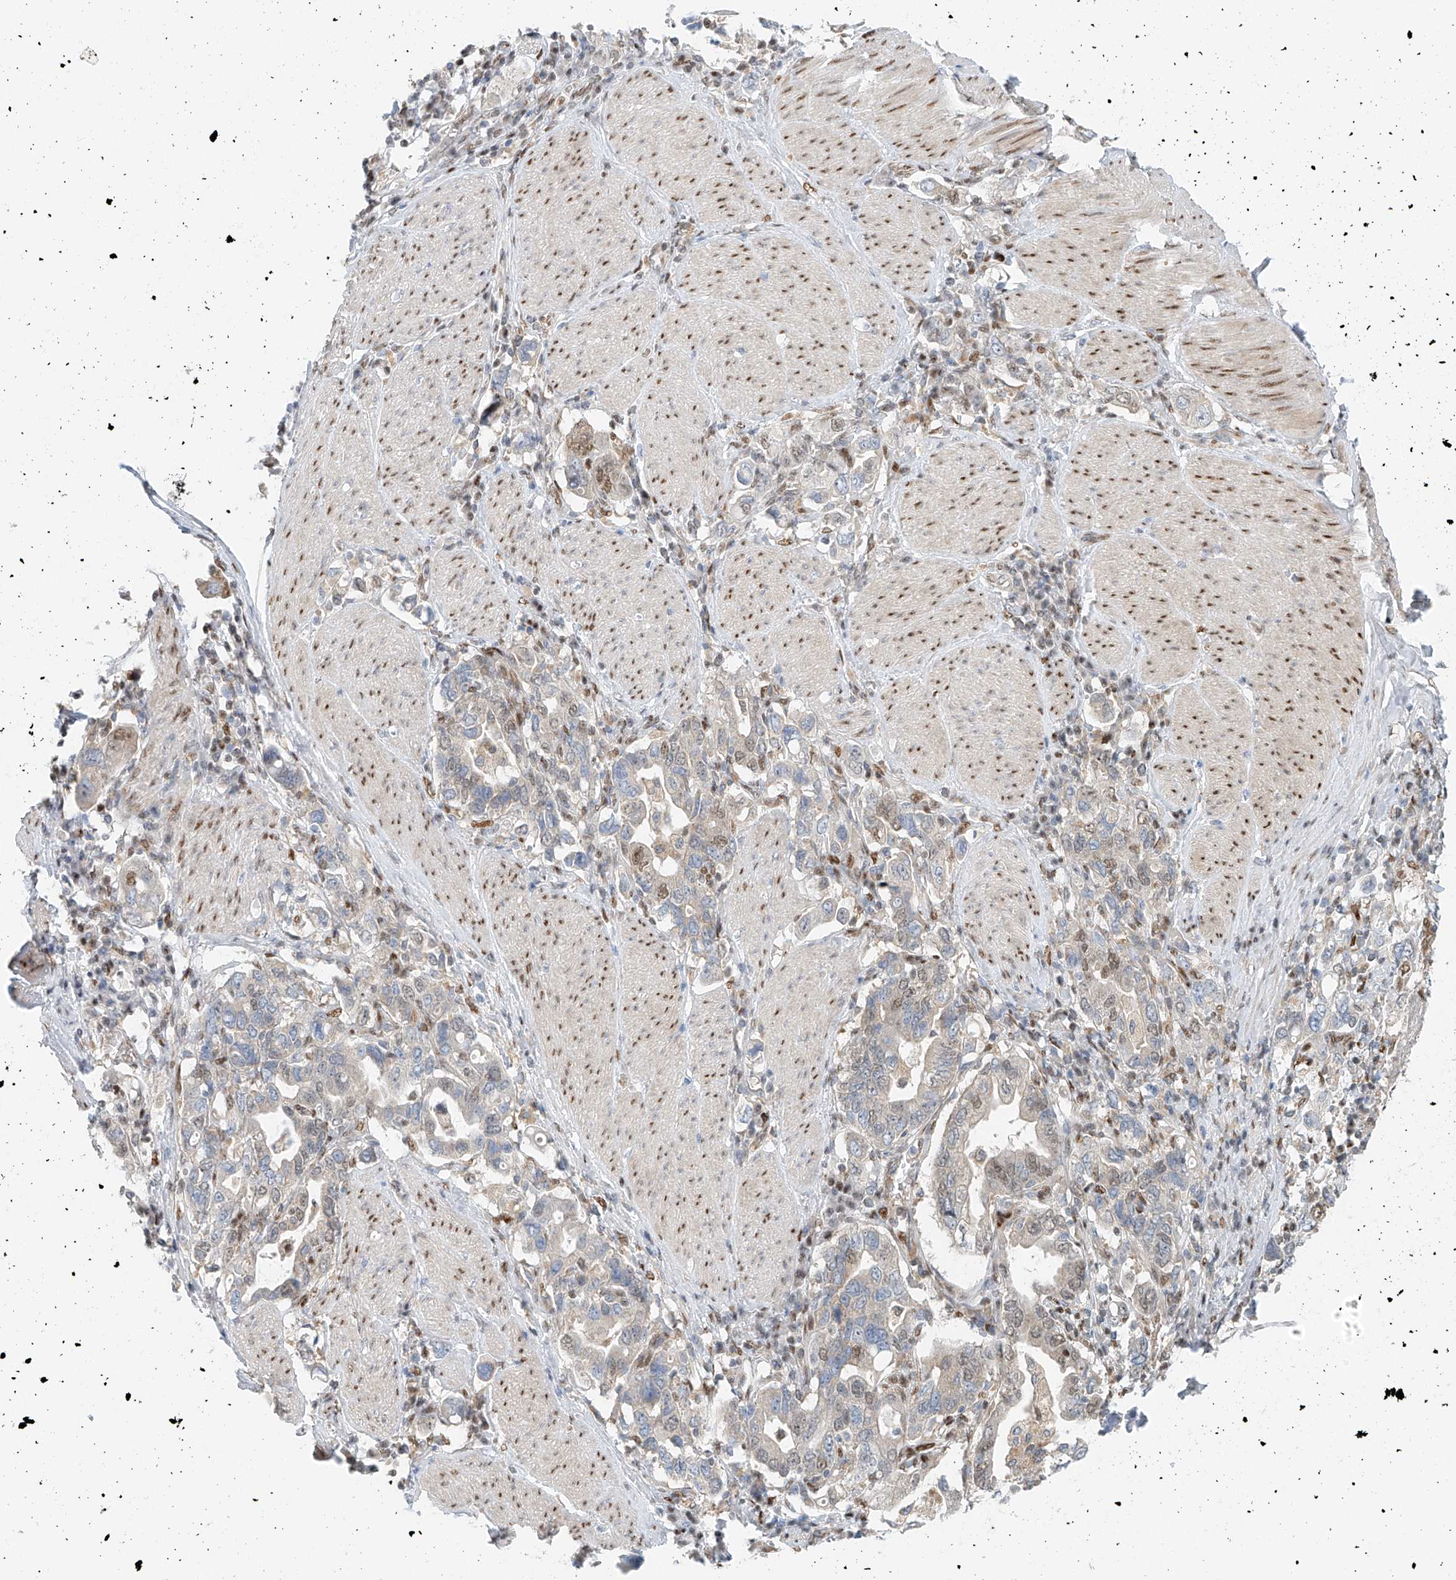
{"staining": {"intensity": "moderate", "quantity": "<25%", "location": "nuclear"}, "tissue": "stomach cancer", "cell_type": "Tumor cells", "image_type": "cancer", "snomed": [{"axis": "morphology", "description": "Adenocarcinoma, NOS"}, {"axis": "topography", "description": "Stomach, upper"}], "caption": "Stomach adenocarcinoma stained with a brown dye exhibits moderate nuclear positive positivity in about <25% of tumor cells.", "gene": "ZNF514", "patient": {"sex": "male", "age": 62}}